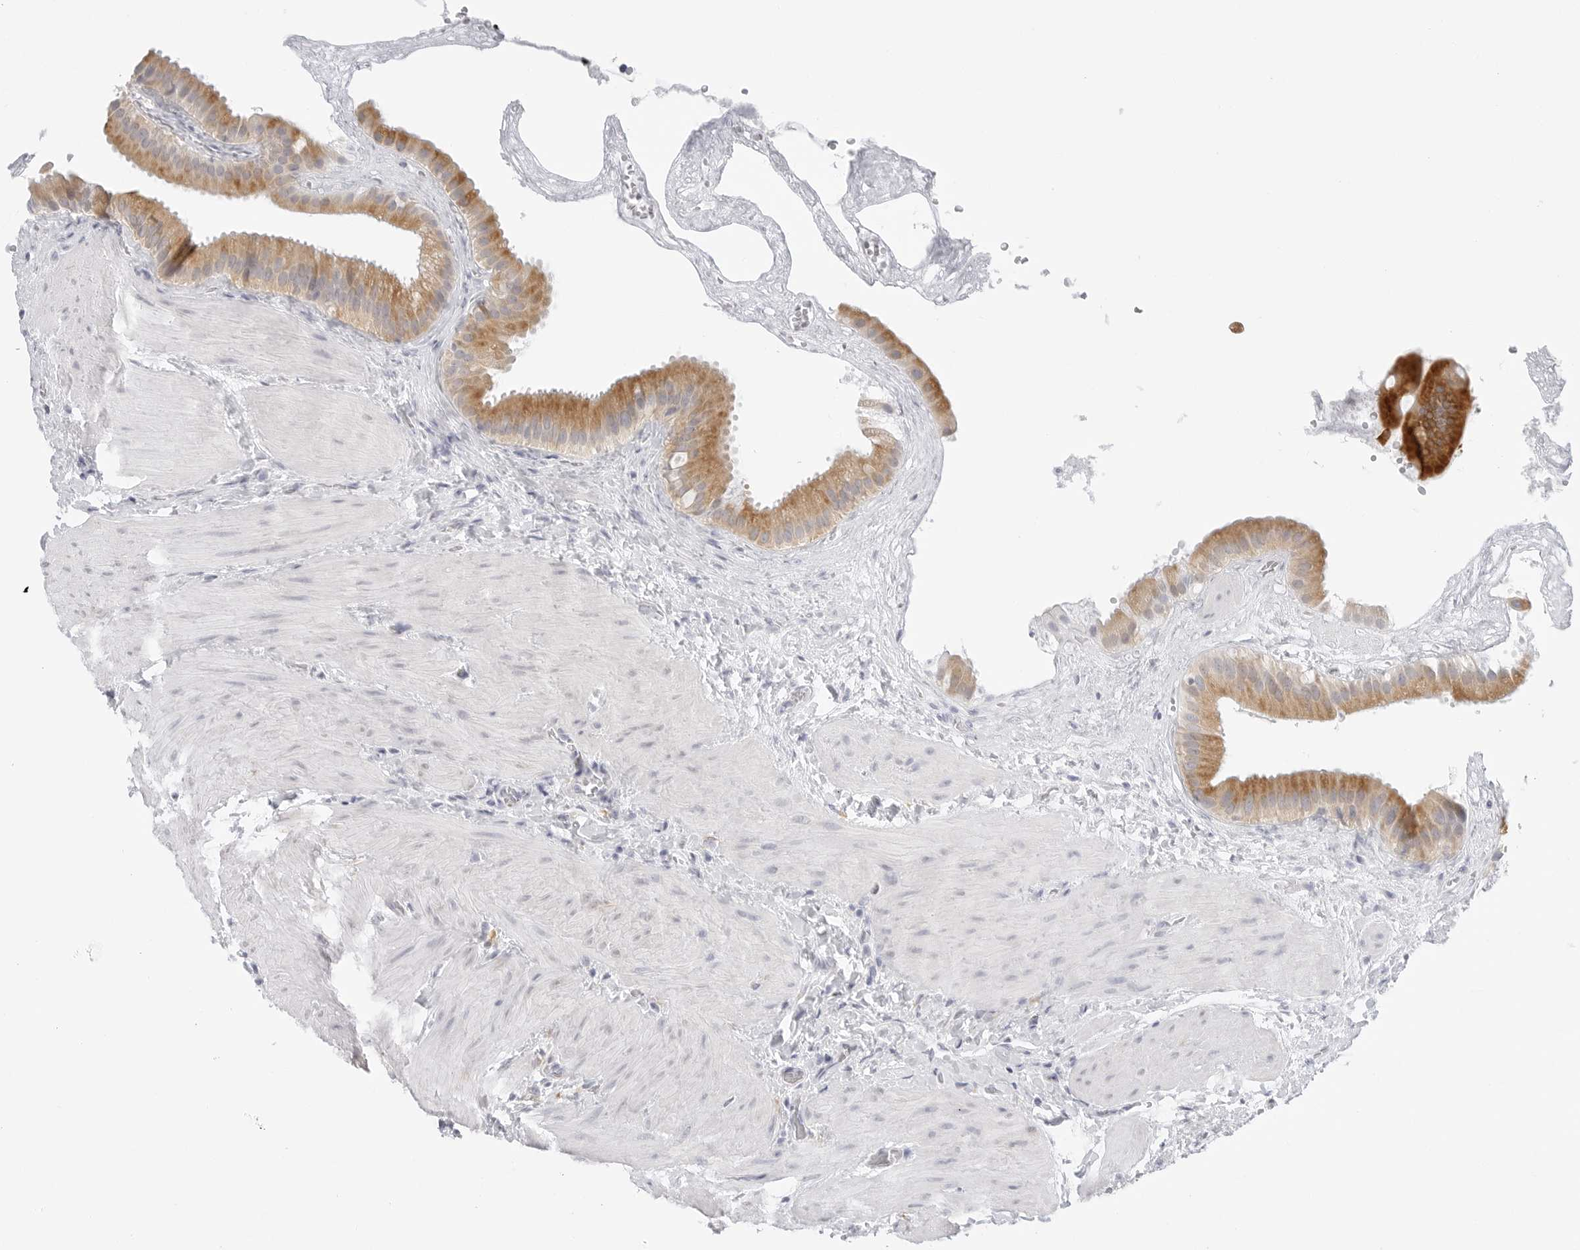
{"staining": {"intensity": "moderate", "quantity": ">75%", "location": "cytoplasmic/membranous"}, "tissue": "gallbladder", "cell_type": "Glandular cells", "image_type": "normal", "snomed": [{"axis": "morphology", "description": "Normal tissue, NOS"}, {"axis": "topography", "description": "Gallbladder"}], "caption": "Normal gallbladder exhibits moderate cytoplasmic/membranous staining in about >75% of glandular cells, visualized by immunohistochemistry.", "gene": "THEM4", "patient": {"sex": "male", "age": 55}}